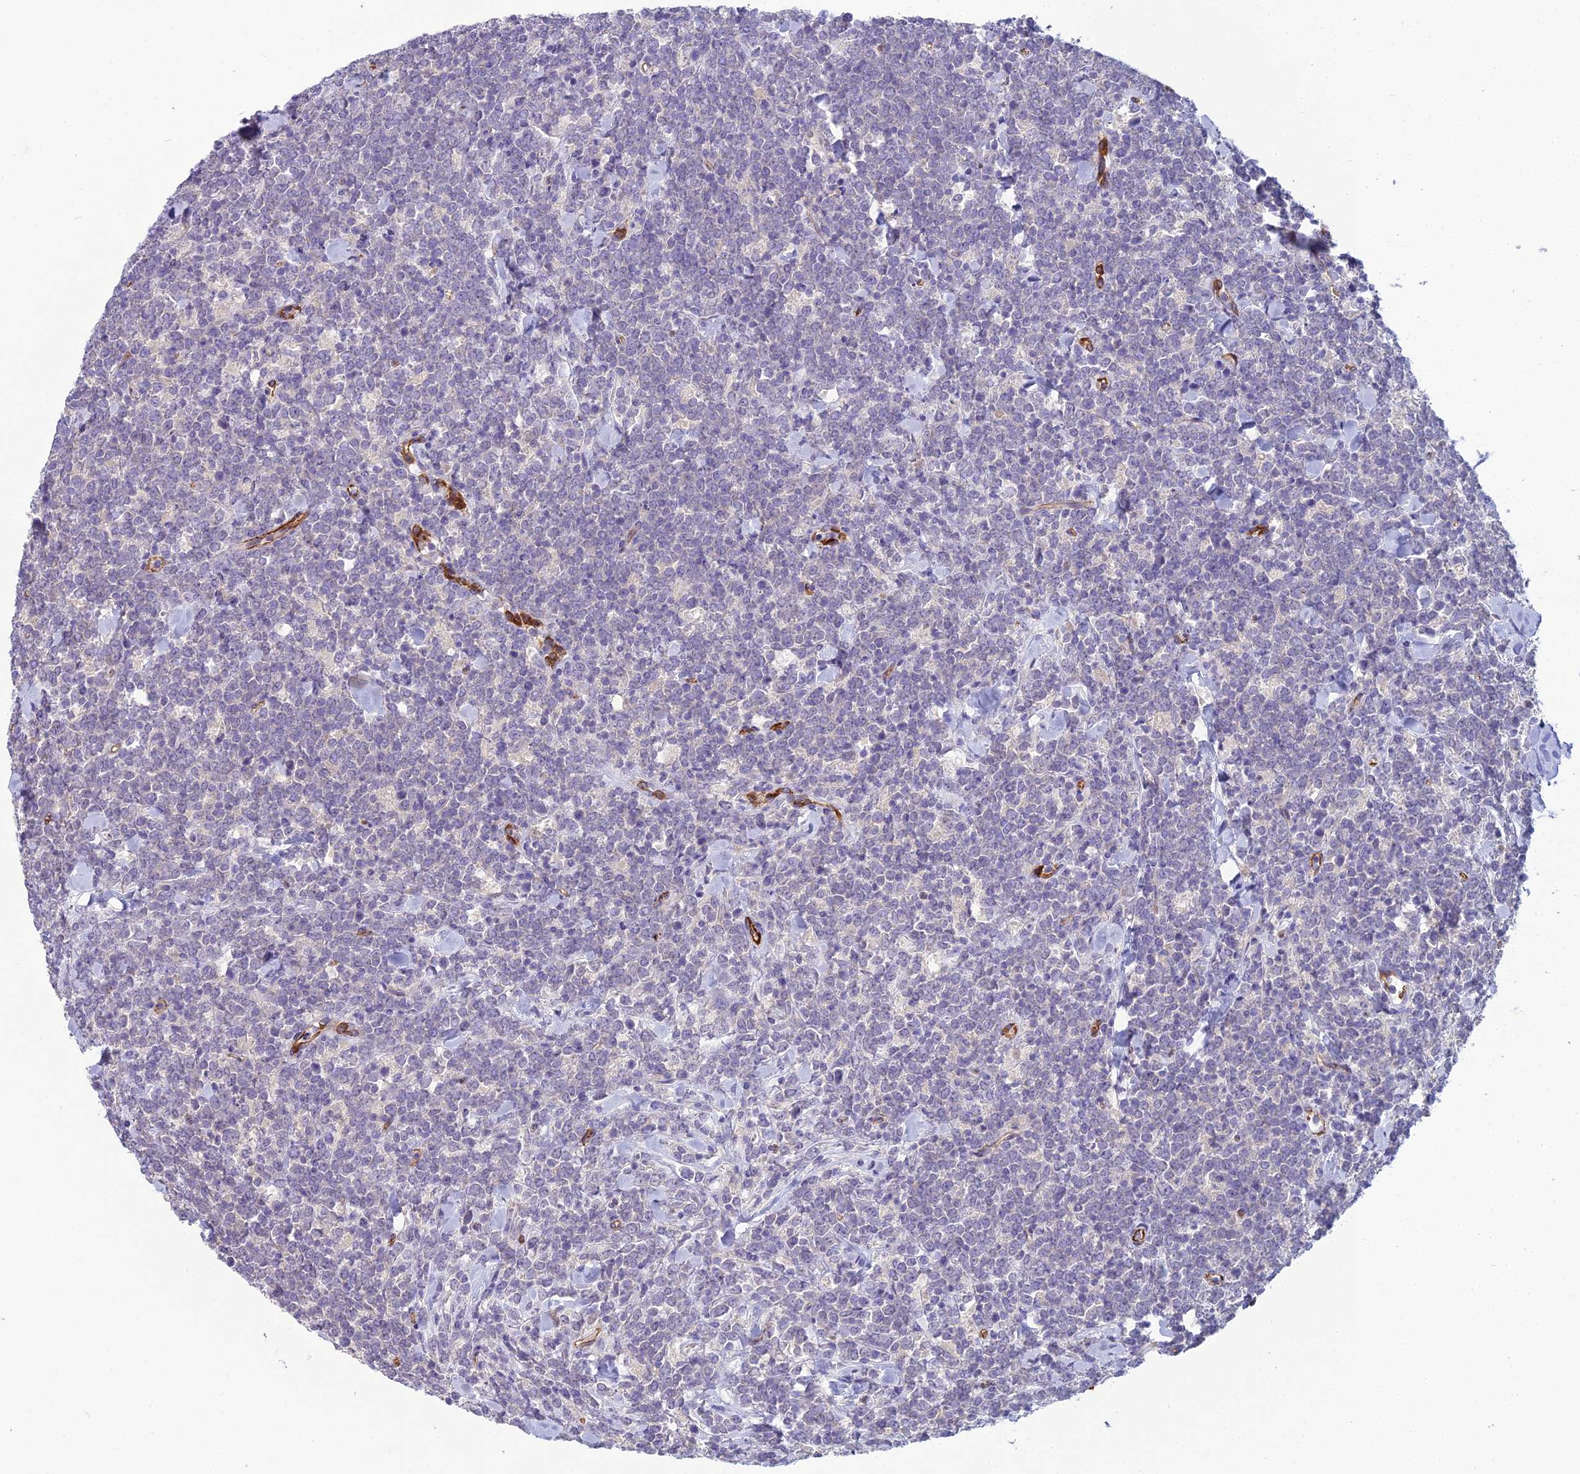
{"staining": {"intensity": "negative", "quantity": "none", "location": "none"}, "tissue": "lymphoma", "cell_type": "Tumor cells", "image_type": "cancer", "snomed": [{"axis": "morphology", "description": "Malignant lymphoma, non-Hodgkin's type, High grade"}, {"axis": "topography", "description": "Small intestine"}], "caption": "A micrograph of lymphoma stained for a protein shows no brown staining in tumor cells. Nuclei are stained in blue.", "gene": "CFAP47", "patient": {"sex": "male", "age": 8}}